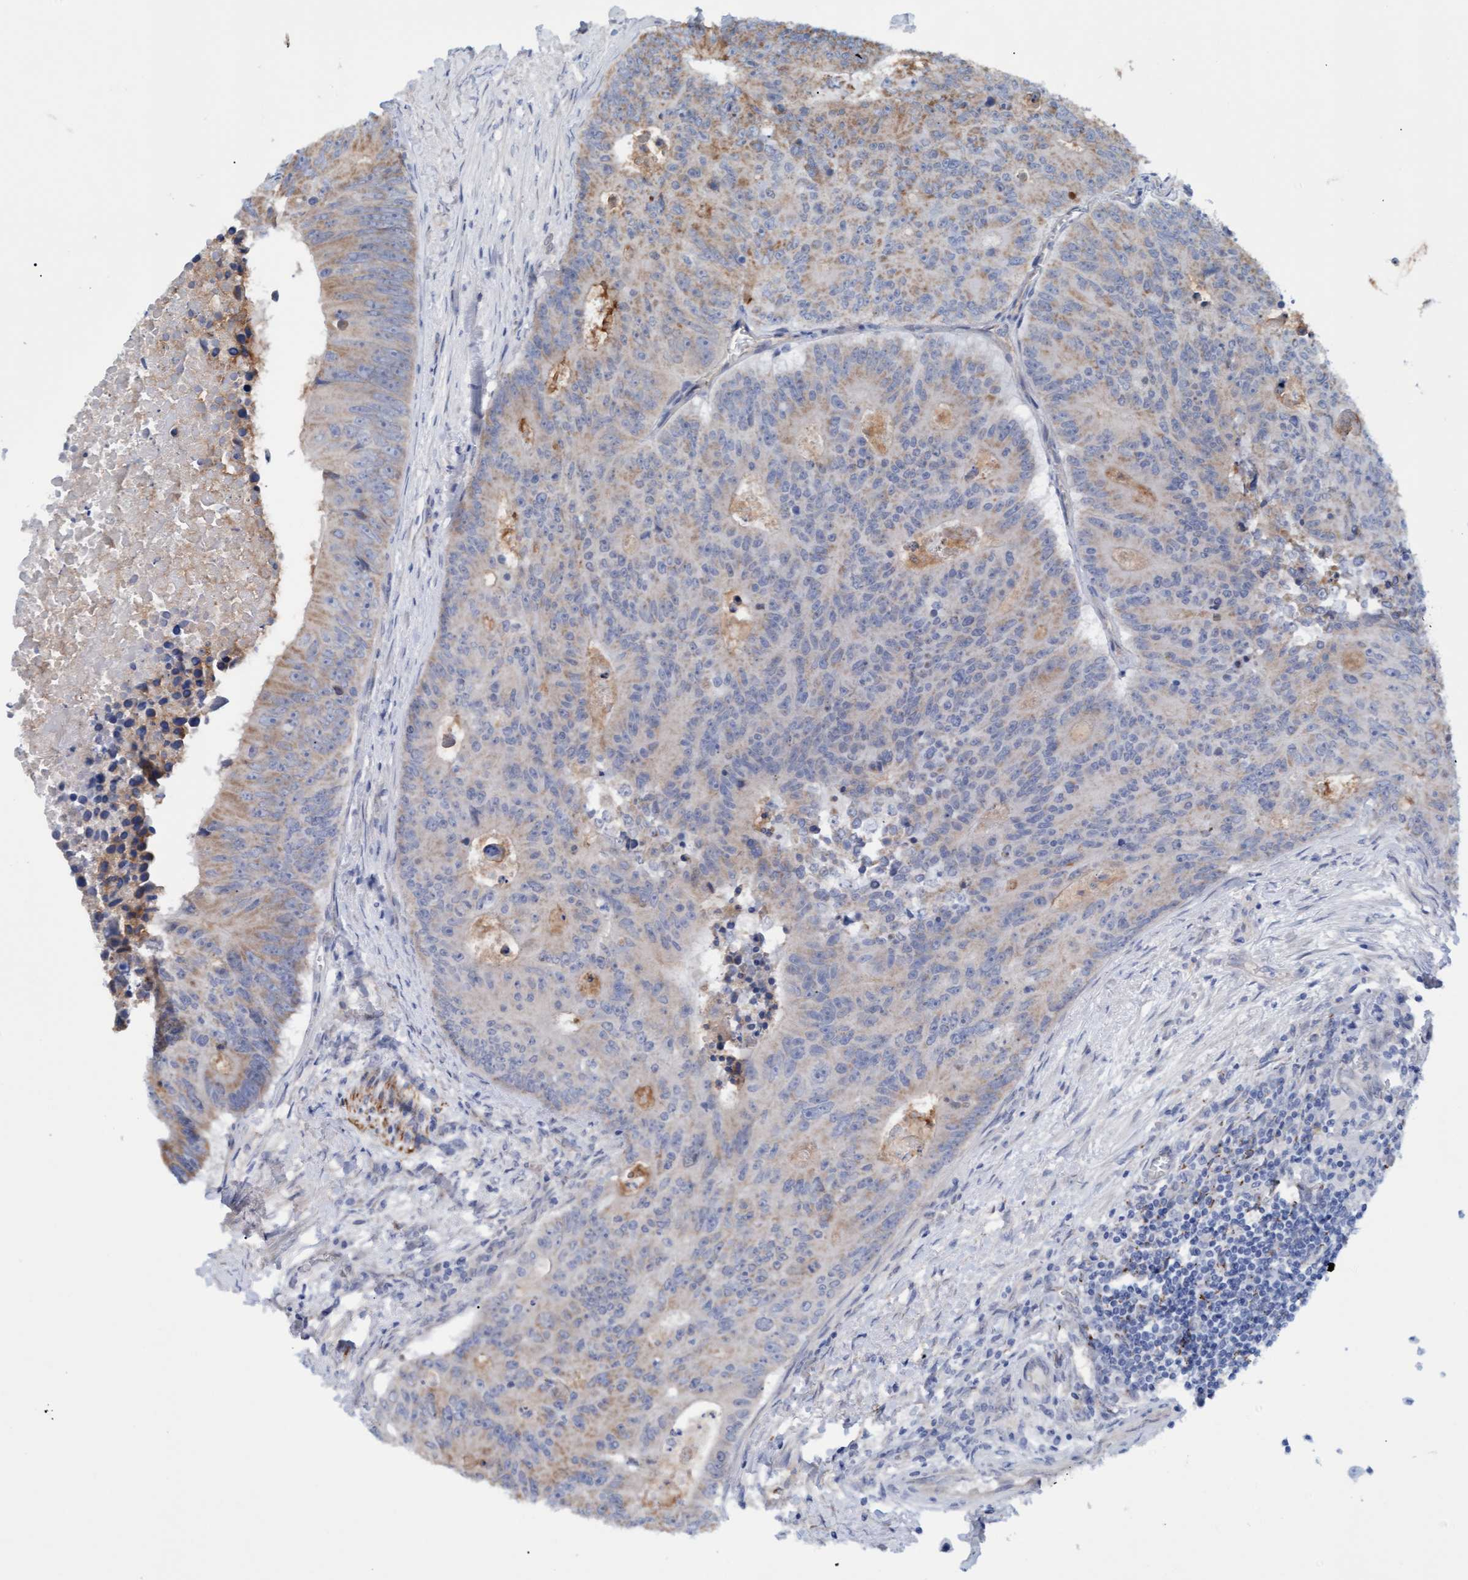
{"staining": {"intensity": "weak", "quantity": "<25%", "location": "cytoplasmic/membranous"}, "tissue": "colorectal cancer", "cell_type": "Tumor cells", "image_type": "cancer", "snomed": [{"axis": "morphology", "description": "Adenocarcinoma, NOS"}, {"axis": "topography", "description": "Colon"}], "caption": "IHC of colorectal adenocarcinoma demonstrates no expression in tumor cells. The staining was performed using DAB to visualize the protein expression in brown, while the nuclei were stained in blue with hematoxylin (Magnification: 20x).", "gene": "STXBP1", "patient": {"sex": "male", "age": 87}}